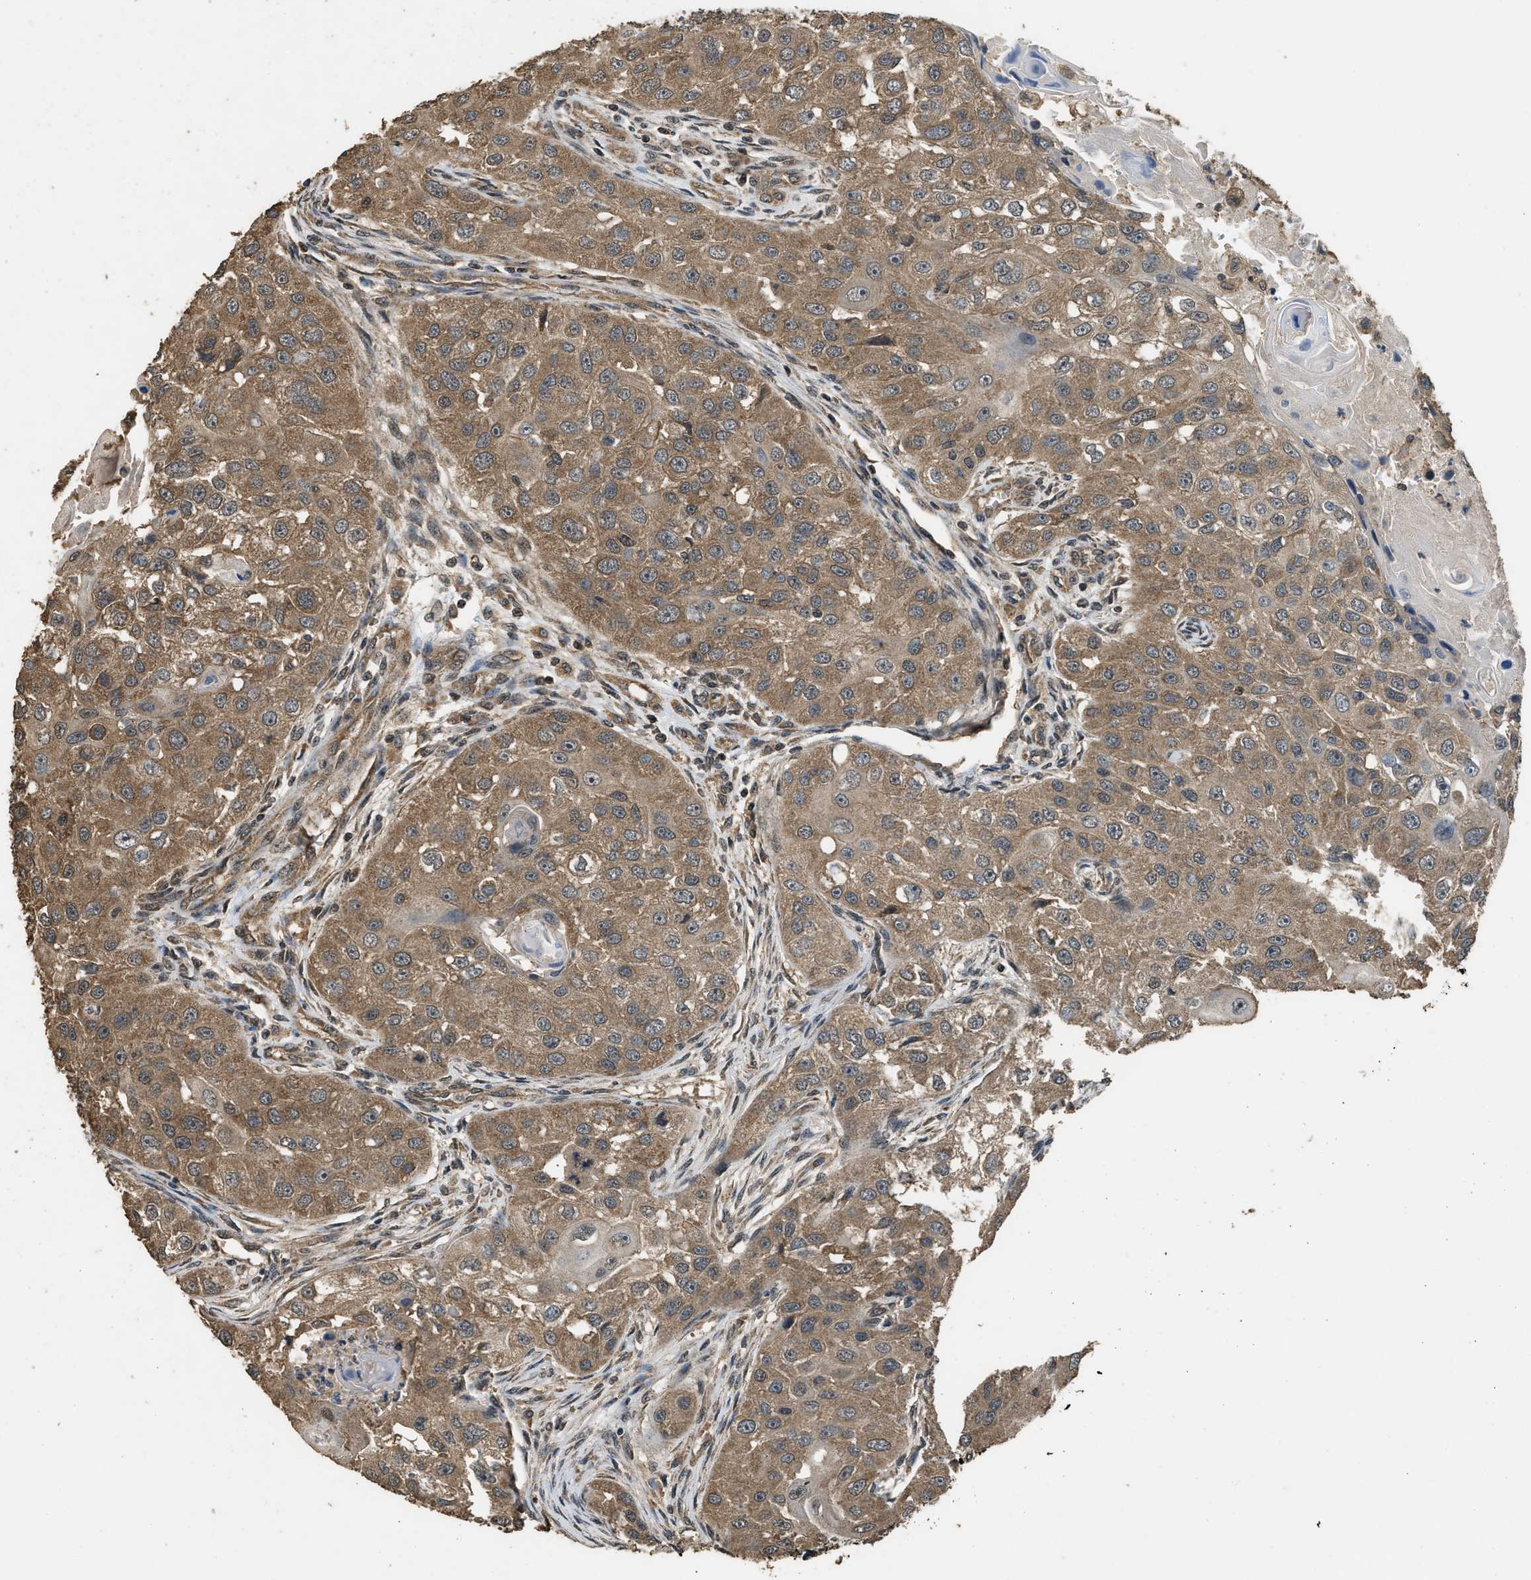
{"staining": {"intensity": "moderate", "quantity": ">75%", "location": "cytoplasmic/membranous"}, "tissue": "head and neck cancer", "cell_type": "Tumor cells", "image_type": "cancer", "snomed": [{"axis": "morphology", "description": "Normal tissue, NOS"}, {"axis": "morphology", "description": "Squamous cell carcinoma, NOS"}, {"axis": "topography", "description": "Skeletal muscle"}, {"axis": "topography", "description": "Head-Neck"}], "caption": "An immunohistochemistry (IHC) histopathology image of tumor tissue is shown. Protein staining in brown highlights moderate cytoplasmic/membranous positivity in squamous cell carcinoma (head and neck) within tumor cells. Nuclei are stained in blue.", "gene": "DENND6B", "patient": {"sex": "male", "age": 51}}